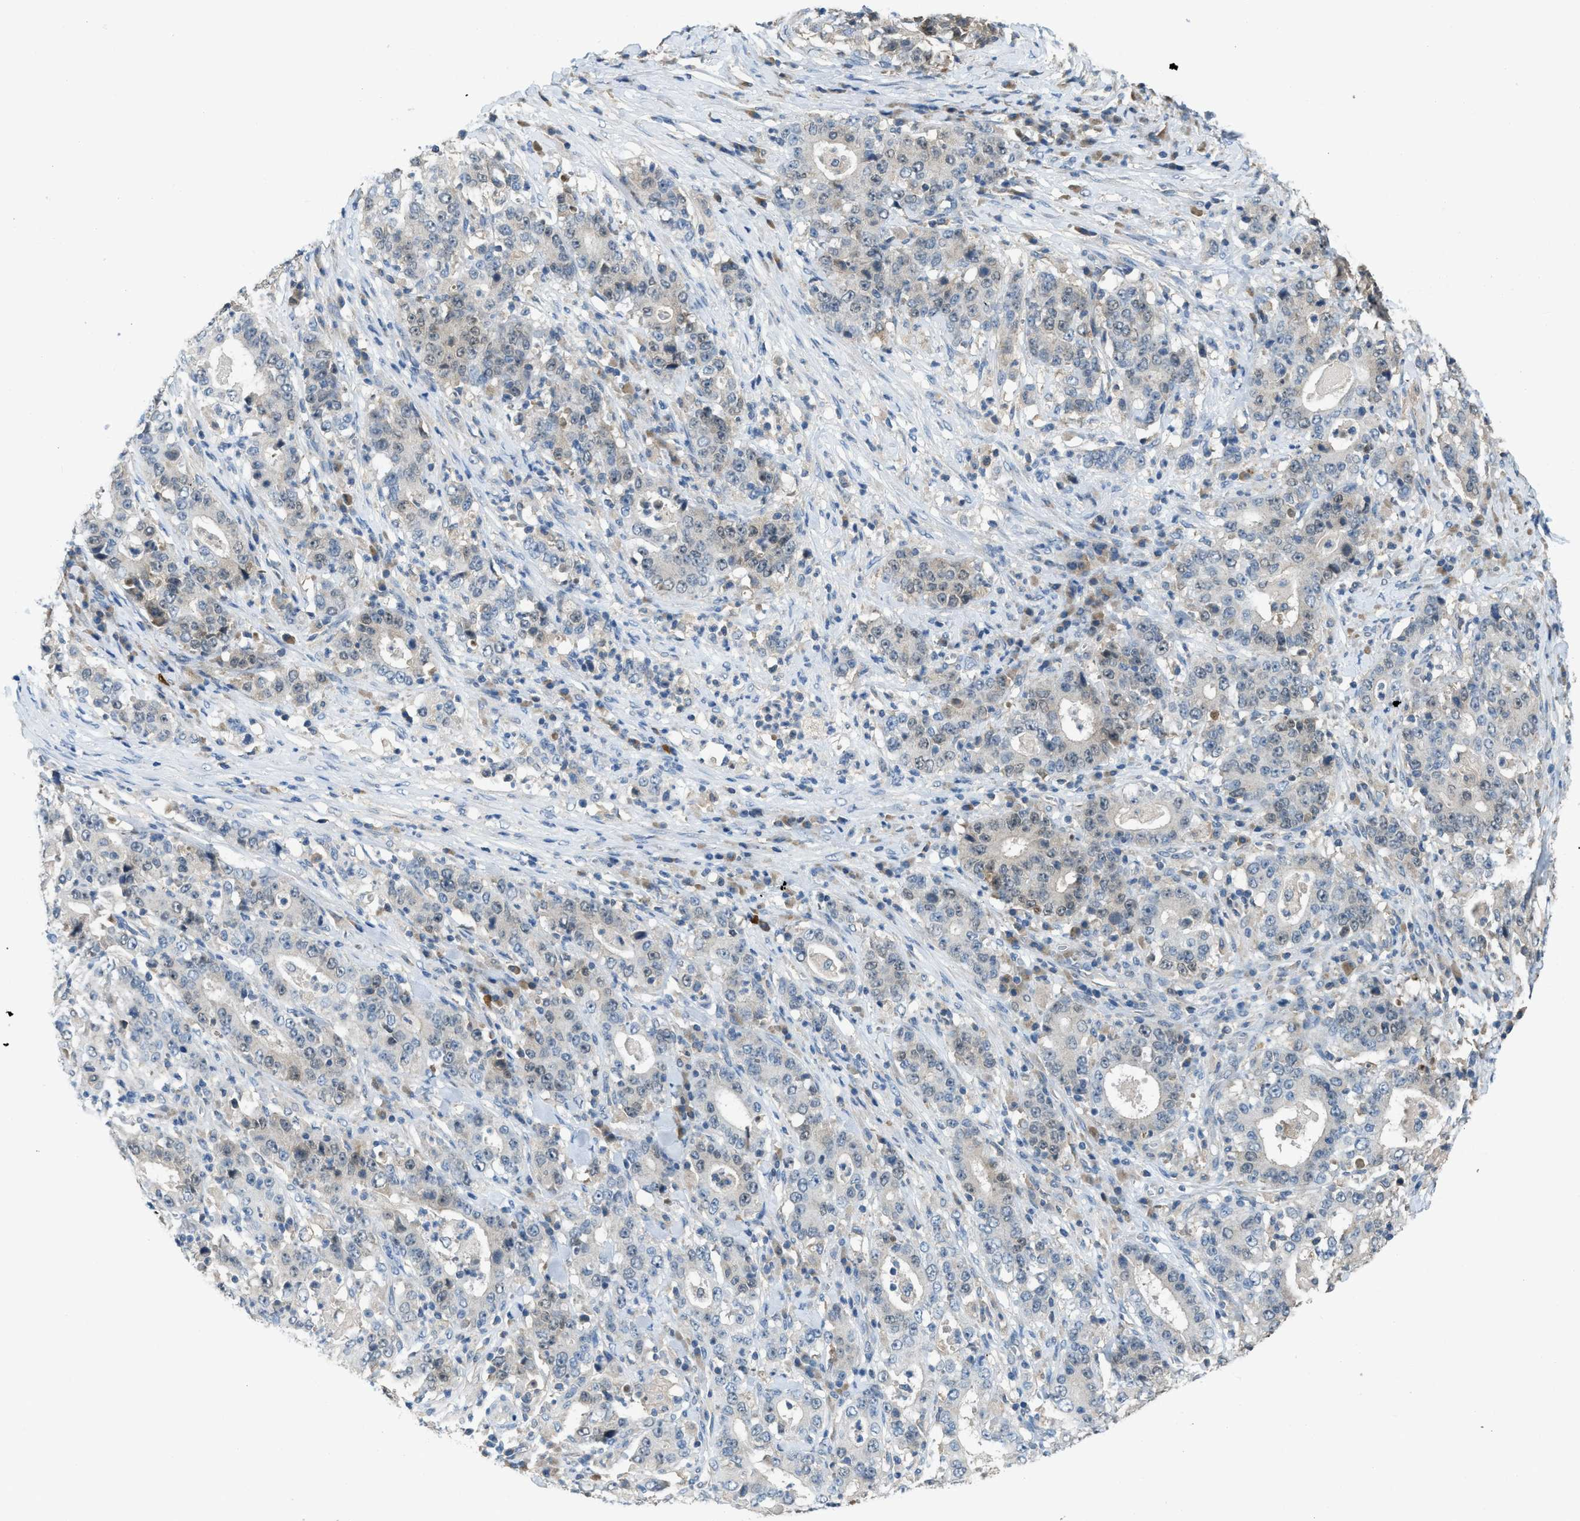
{"staining": {"intensity": "moderate", "quantity": "<25%", "location": "nuclear"}, "tissue": "stomach cancer", "cell_type": "Tumor cells", "image_type": "cancer", "snomed": [{"axis": "morphology", "description": "Normal tissue, NOS"}, {"axis": "morphology", "description": "Adenocarcinoma, NOS"}, {"axis": "topography", "description": "Stomach, upper"}, {"axis": "topography", "description": "Stomach"}], "caption": "Stomach cancer (adenocarcinoma) stained with DAB immunohistochemistry (IHC) shows low levels of moderate nuclear expression in about <25% of tumor cells.", "gene": "MIS18A", "patient": {"sex": "male", "age": 59}}